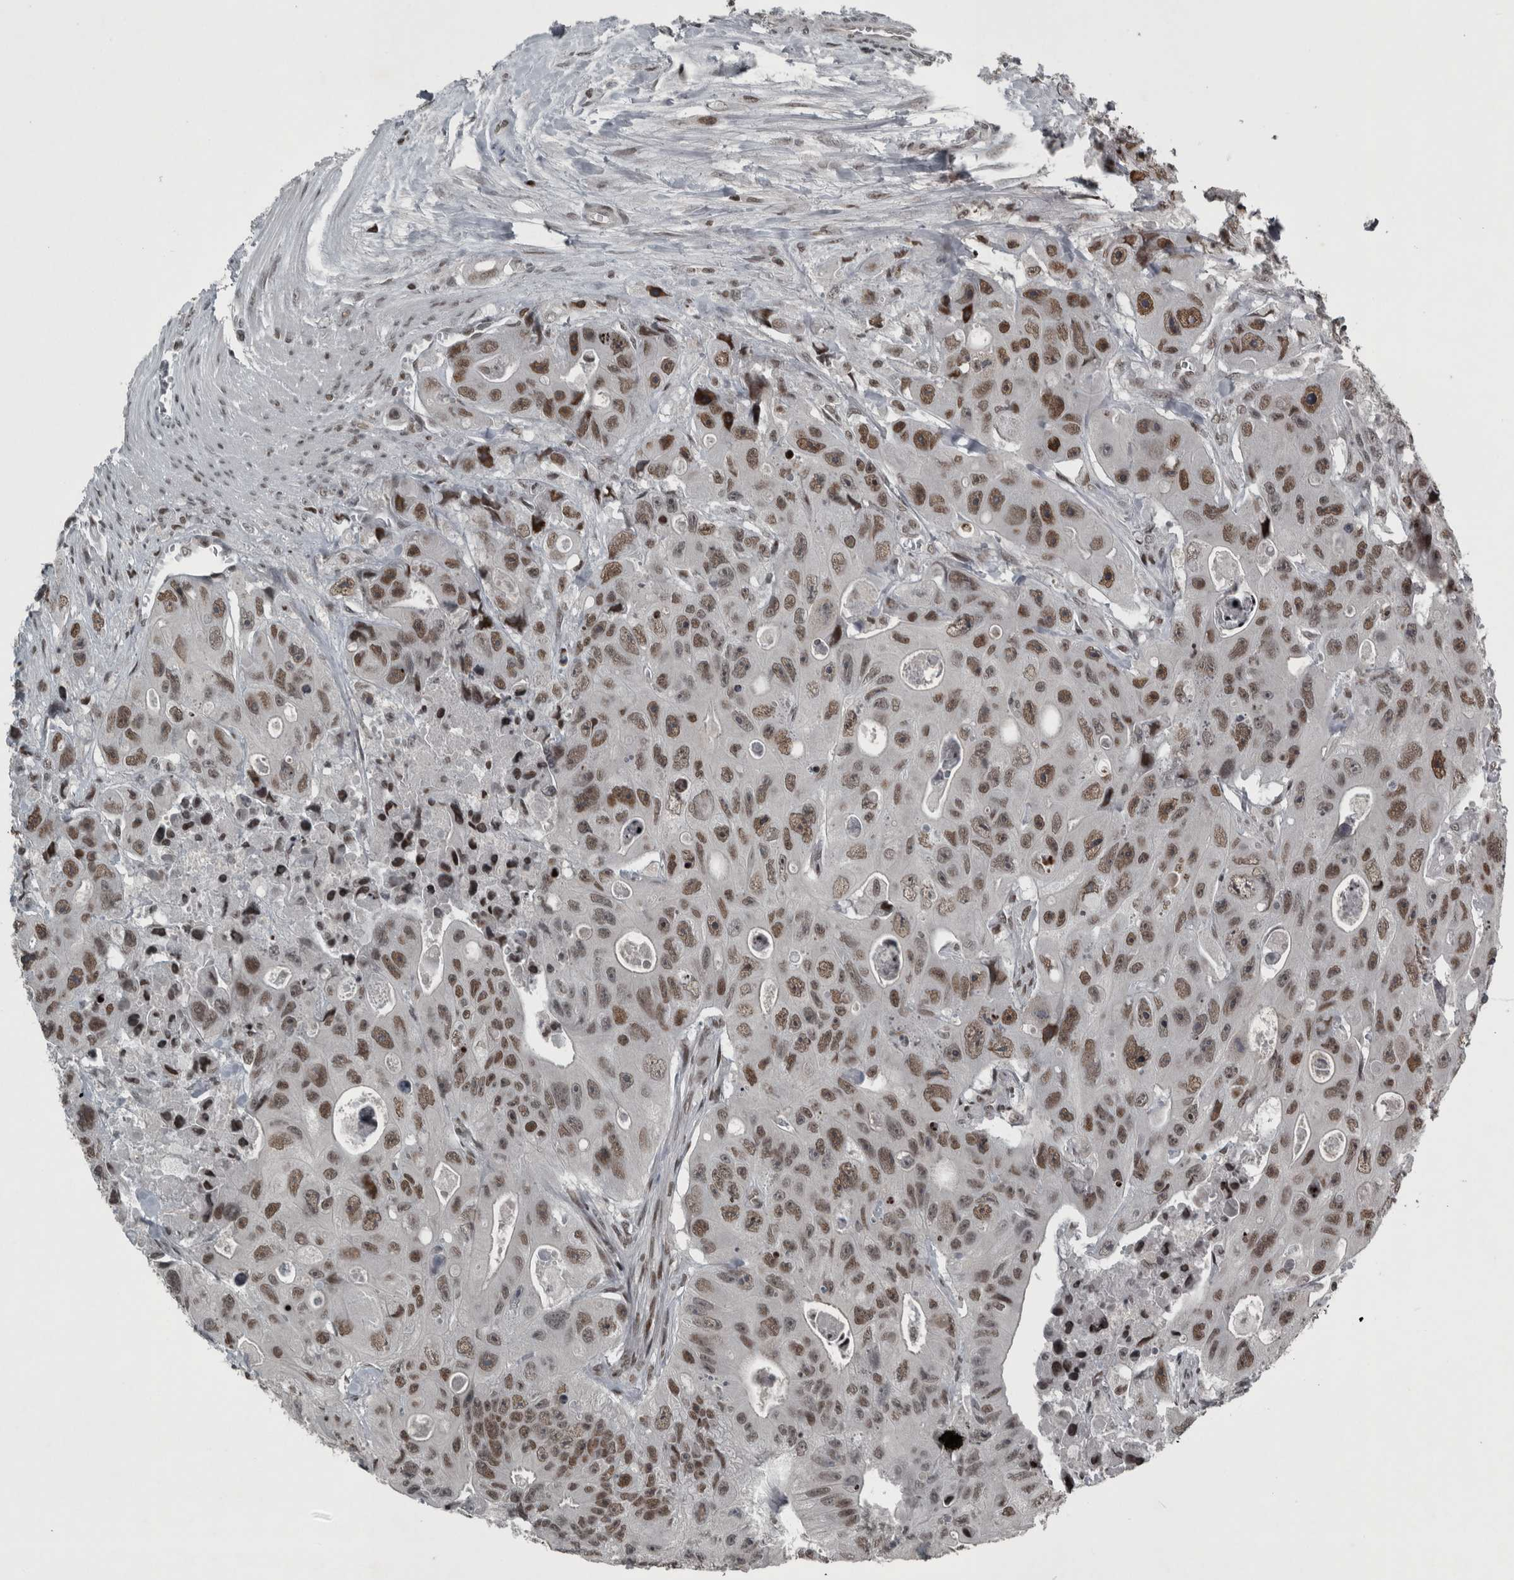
{"staining": {"intensity": "moderate", "quantity": ">75%", "location": "nuclear"}, "tissue": "colorectal cancer", "cell_type": "Tumor cells", "image_type": "cancer", "snomed": [{"axis": "morphology", "description": "Adenocarcinoma, NOS"}, {"axis": "topography", "description": "Colon"}], "caption": "The micrograph reveals a brown stain indicating the presence of a protein in the nuclear of tumor cells in colorectal adenocarcinoma.", "gene": "UNC50", "patient": {"sex": "female", "age": 46}}